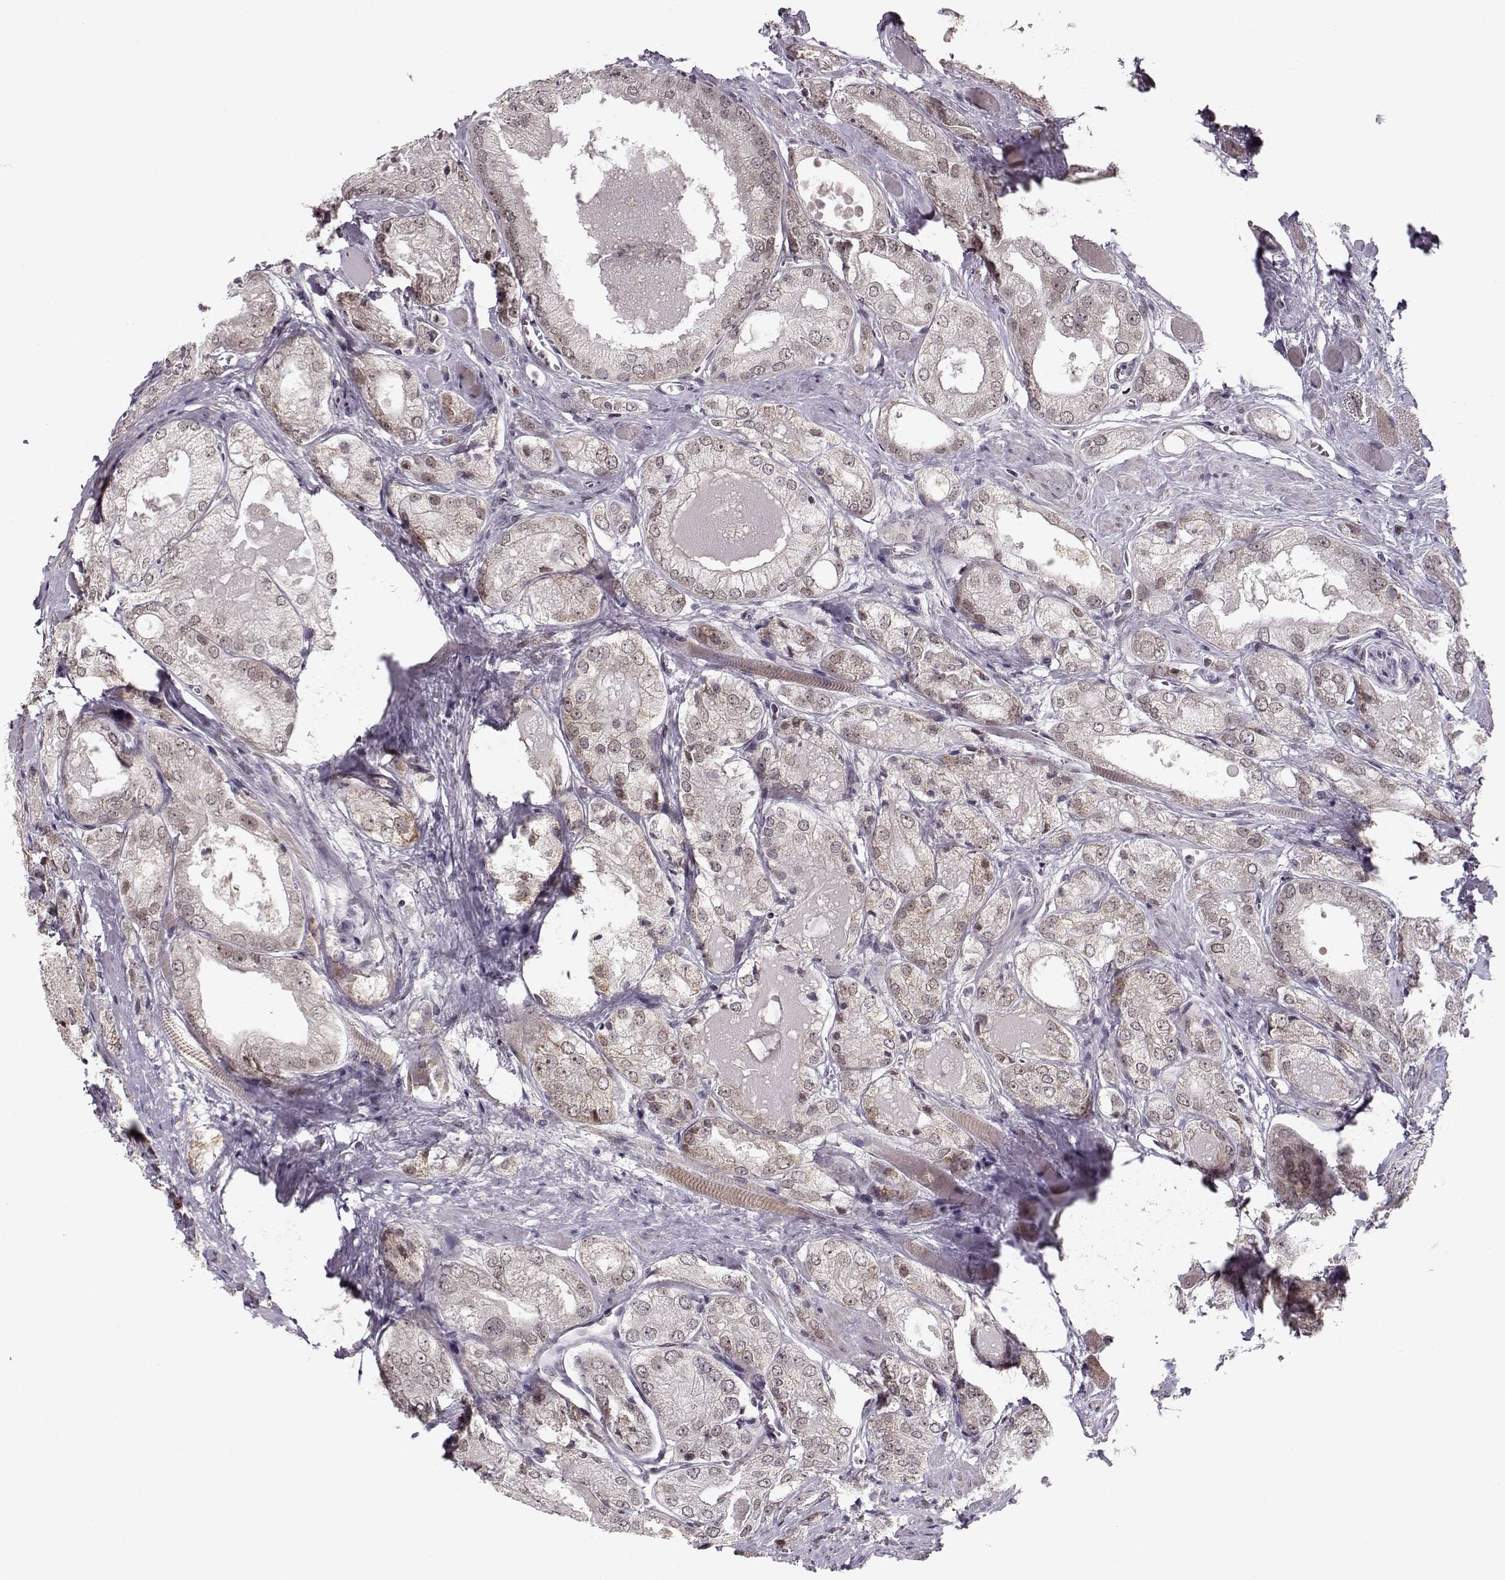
{"staining": {"intensity": "weak", "quantity": "<25%", "location": "cytoplasmic/membranous"}, "tissue": "prostate cancer", "cell_type": "Tumor cells", "image_type": "cancer", "snomed": [{"axis": "morphology", "description": "Adenocarcinoma, NOS"}, {"axis": "morphology", "description": "Adenocarcinoma, High grade"}, {"axis": "topography", "description": "Prostate"}], "caption": "Prostate cancer was stained to show a protein in brown. There is no significant positivity in tumor cells.", "gene": "RAI1", "patient": {"sex": "male", "age": 70}}